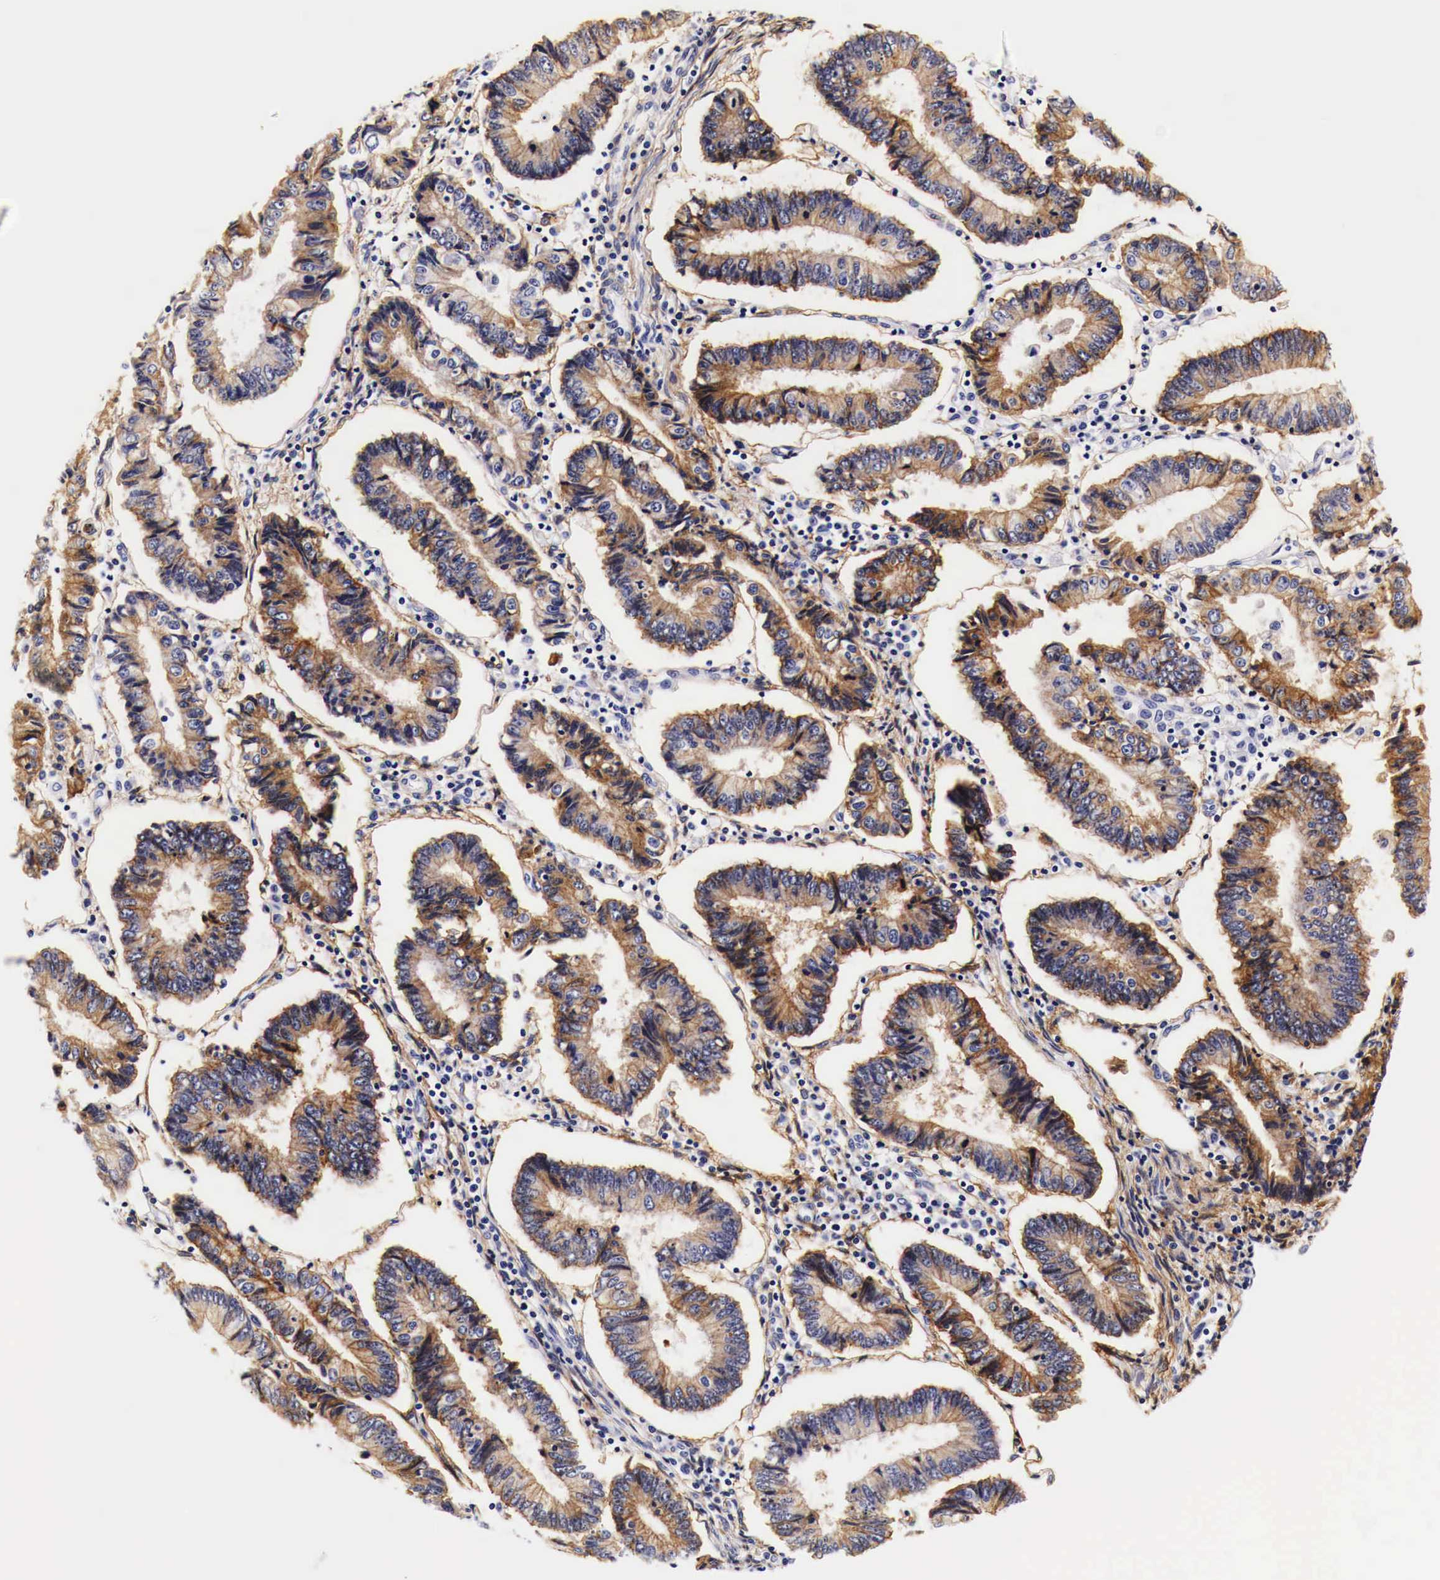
{"staining": {"intensity": "moderate", "quantity": "25%-75%", "location": "cytoplasmic/membranous"}, "tissue": "endometrial cancer", "cell_type": "Tumor cells", "image_type": "cancer", "snomed": [{"axis": "morphology", "description": "Adenocarcinoma, NOS"}, {"axis": "topography", "description": "Endometrium"}], "caption": "DAB (3,3'-diaminobenzidine) immunohistochemical staining of endometrial cancer (adenocarcinoma) shows moderate cytoplasmic/membranous protein expression in about 25%-75% of tumor cells.", "gene": "EGFR", "patient": {"sex": "female", "age": 75}}